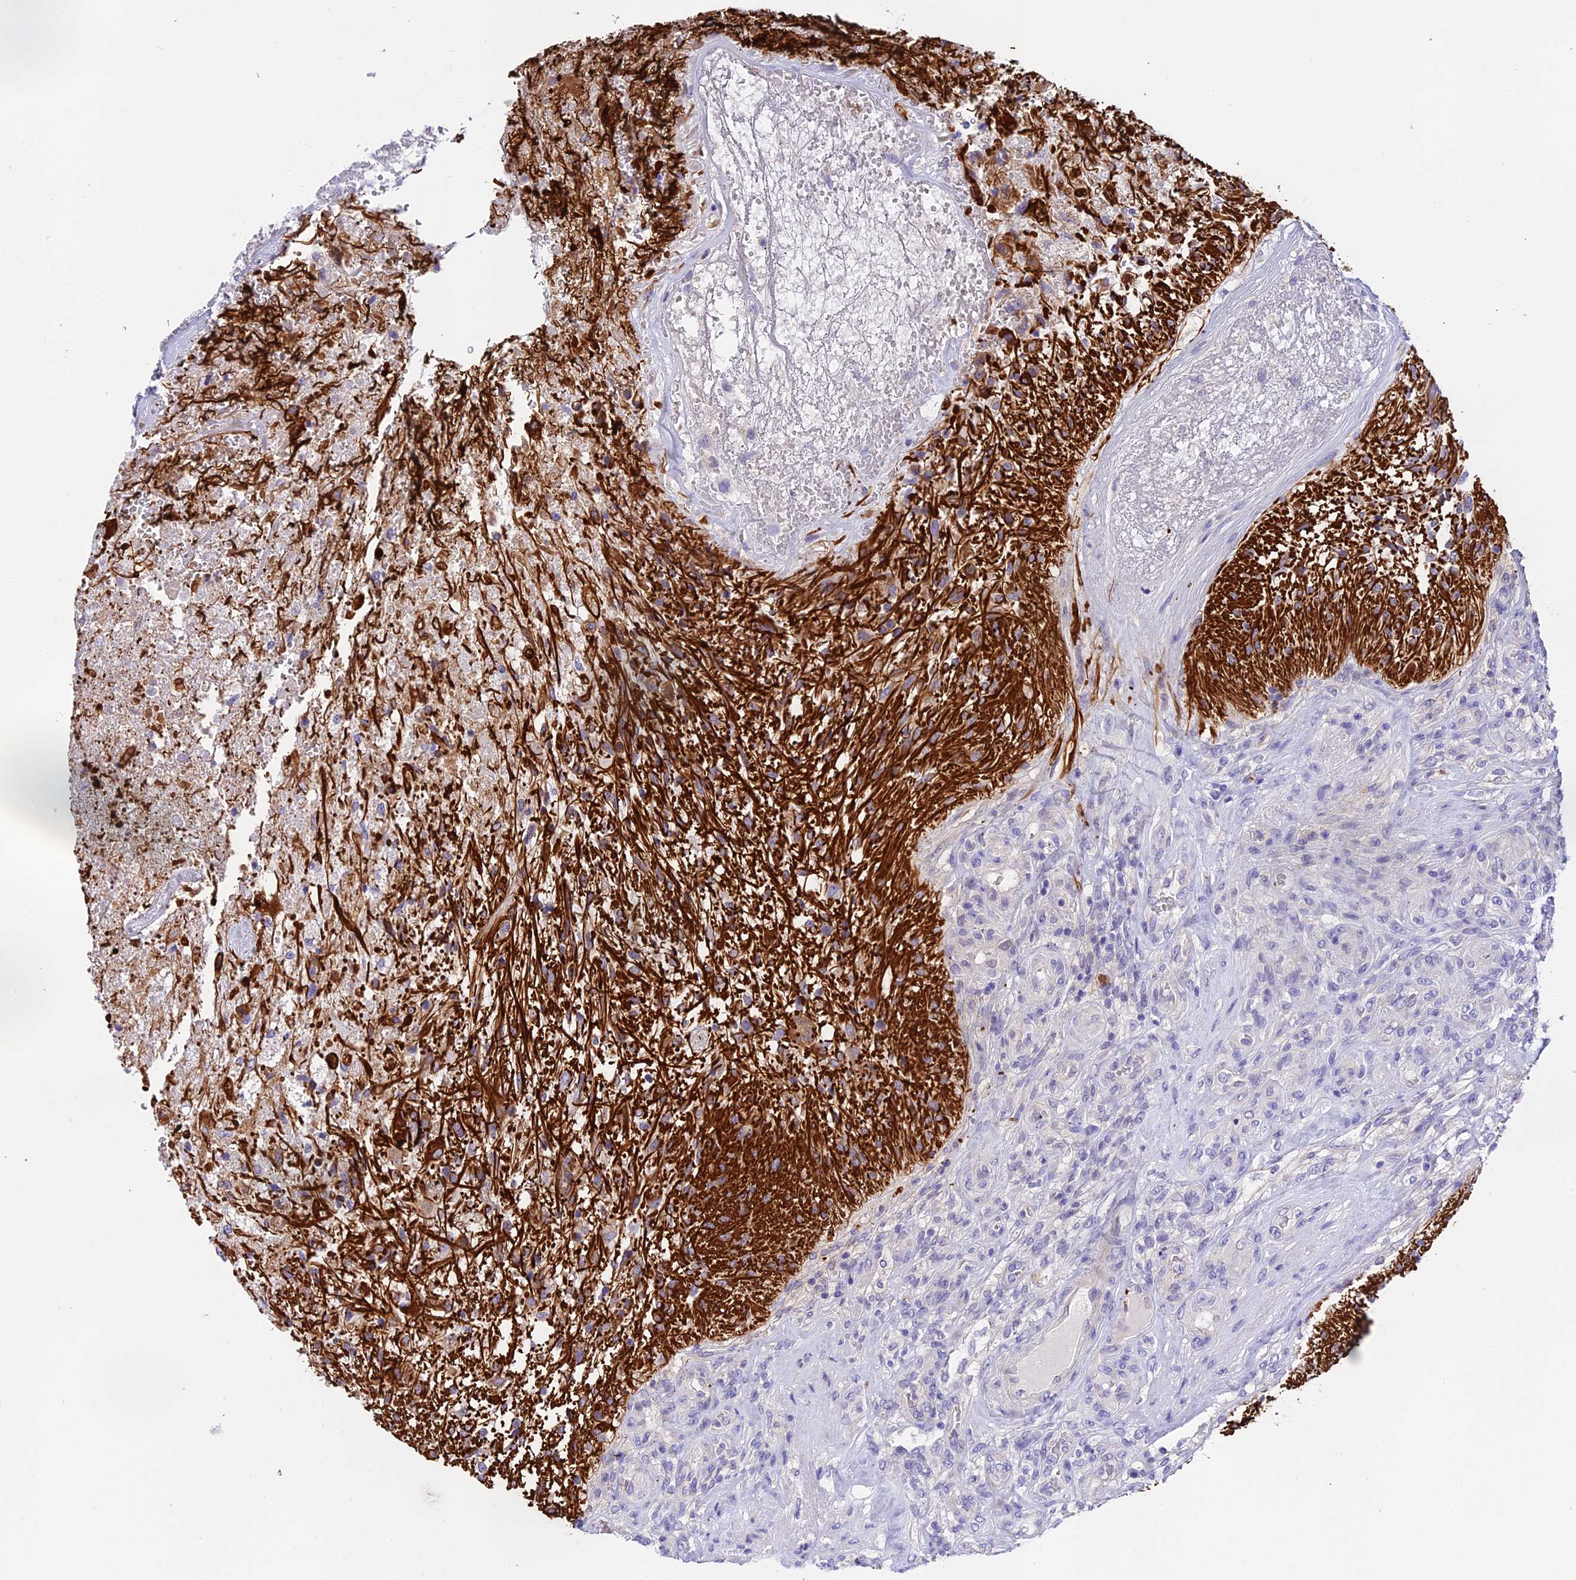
{"staining": {"intensity": "strong", "quantity": "<25%", "location": "cytoplasmic/membranous"}, "tissue": "glioma", "cell_type": "Tumor cells", "image_type": "cancer", "snomed": [{"axis": "morphology", "description": "Glioma, malignant, High grade"}, {"axis": "topography", "description": "Brain"}], "caption": "This micrograph reveals immunohistochemistry staining of glioma, with medium strong cytoplasmic/membranous expression in approximately <25% of tumor cells.", "gene": "C17orf67", "patient": {"sex": "male", "age": 56}}